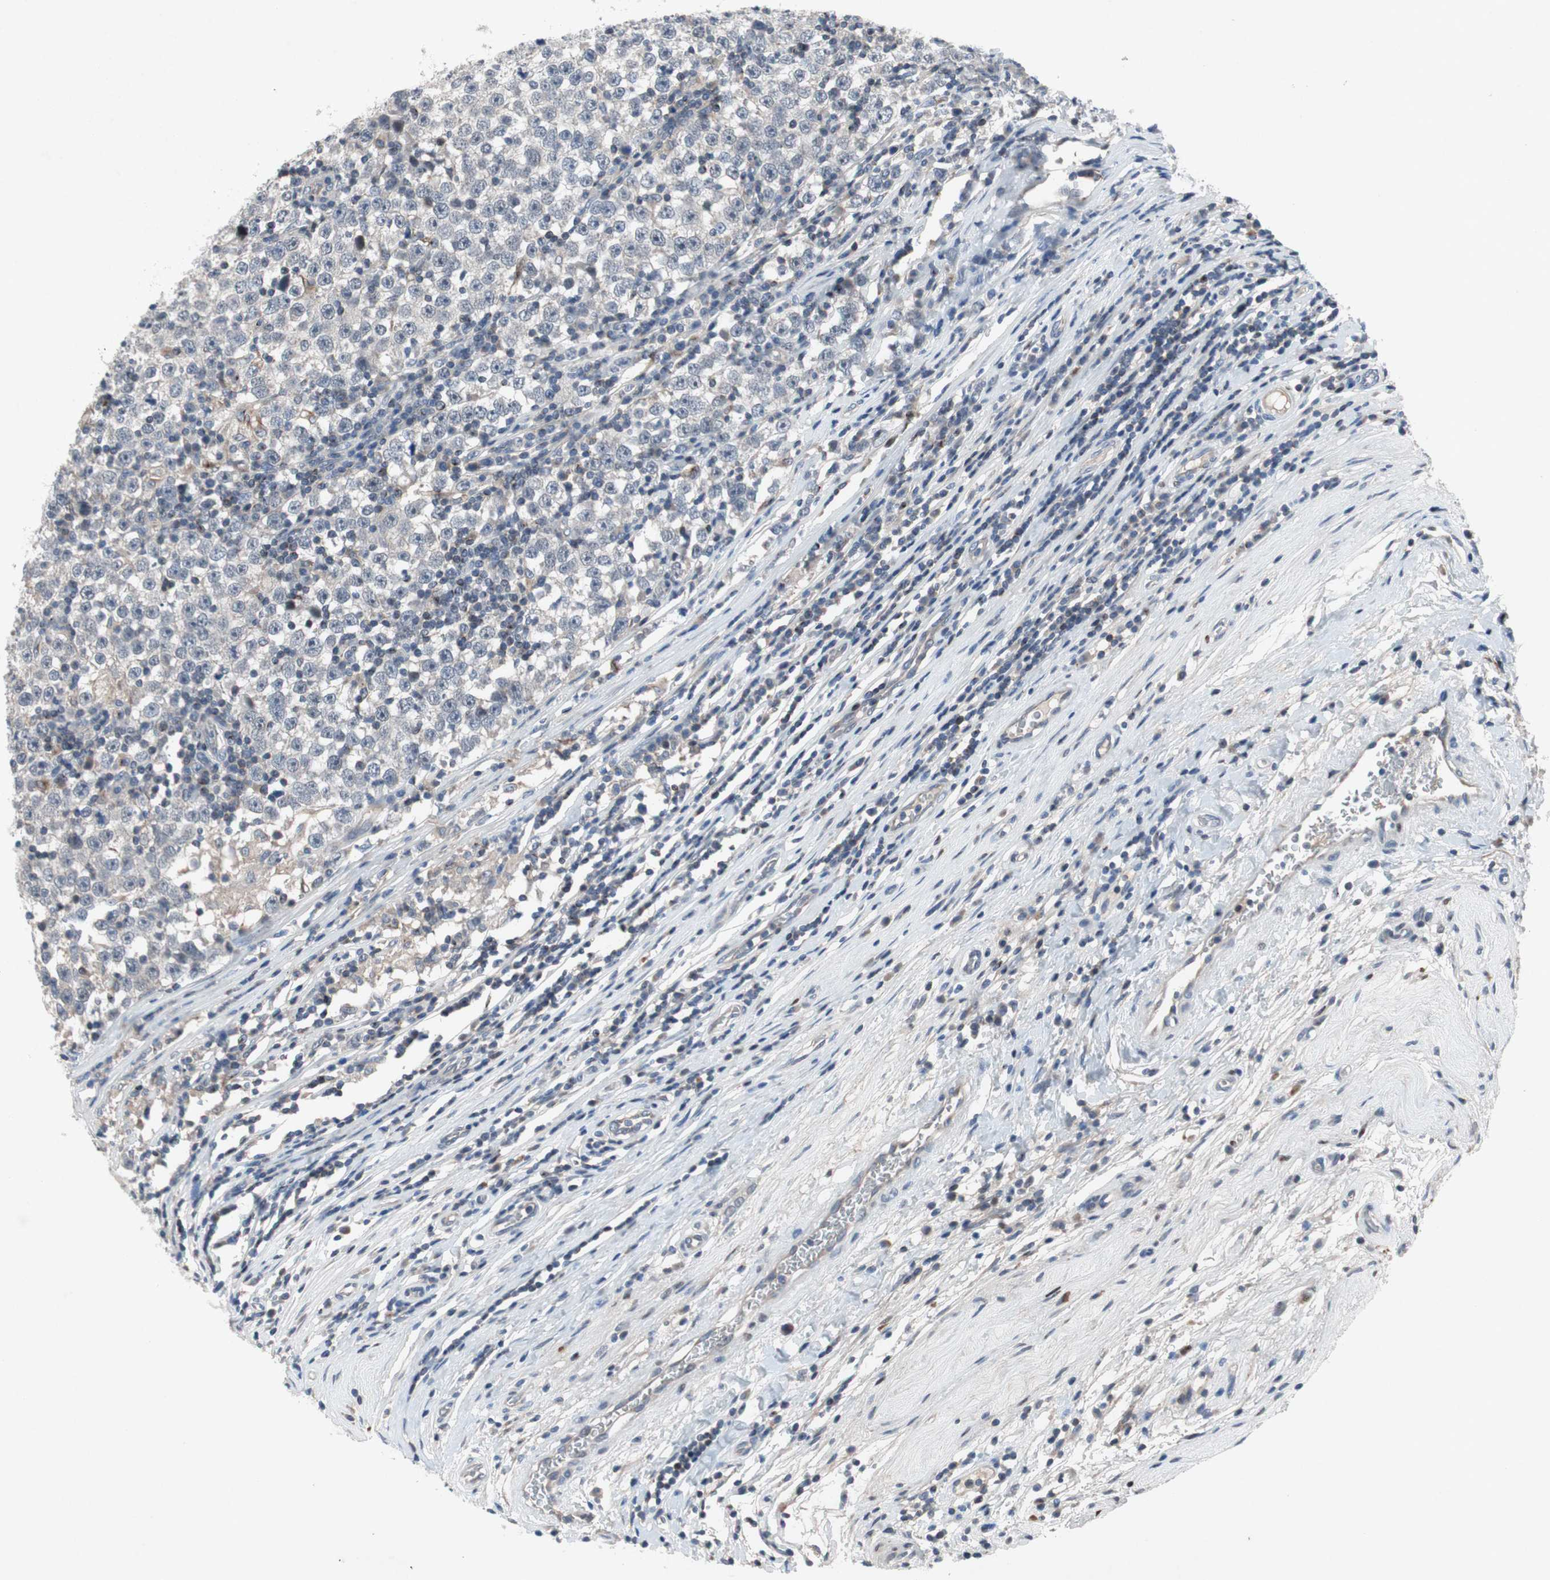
{"staining": {"intensity": "negative", "quantity": "none", "location": "none"}, "tissue": "testis cancer", "cell_type": "Tumor cells", "image_type": "cancer", "snomed": [{"axis": "morphology", "description": "Seminoma, NOS"}, {"axis": "topography", "description": "Testis"}], "caption": "An immunohistochemistry (IHC) photomicrograph of testis cancer is shown. There is no staining in tumor cells of testis cancer.", "gene": "MUTYH", "patient": {"sex": "male", "age": 43}}